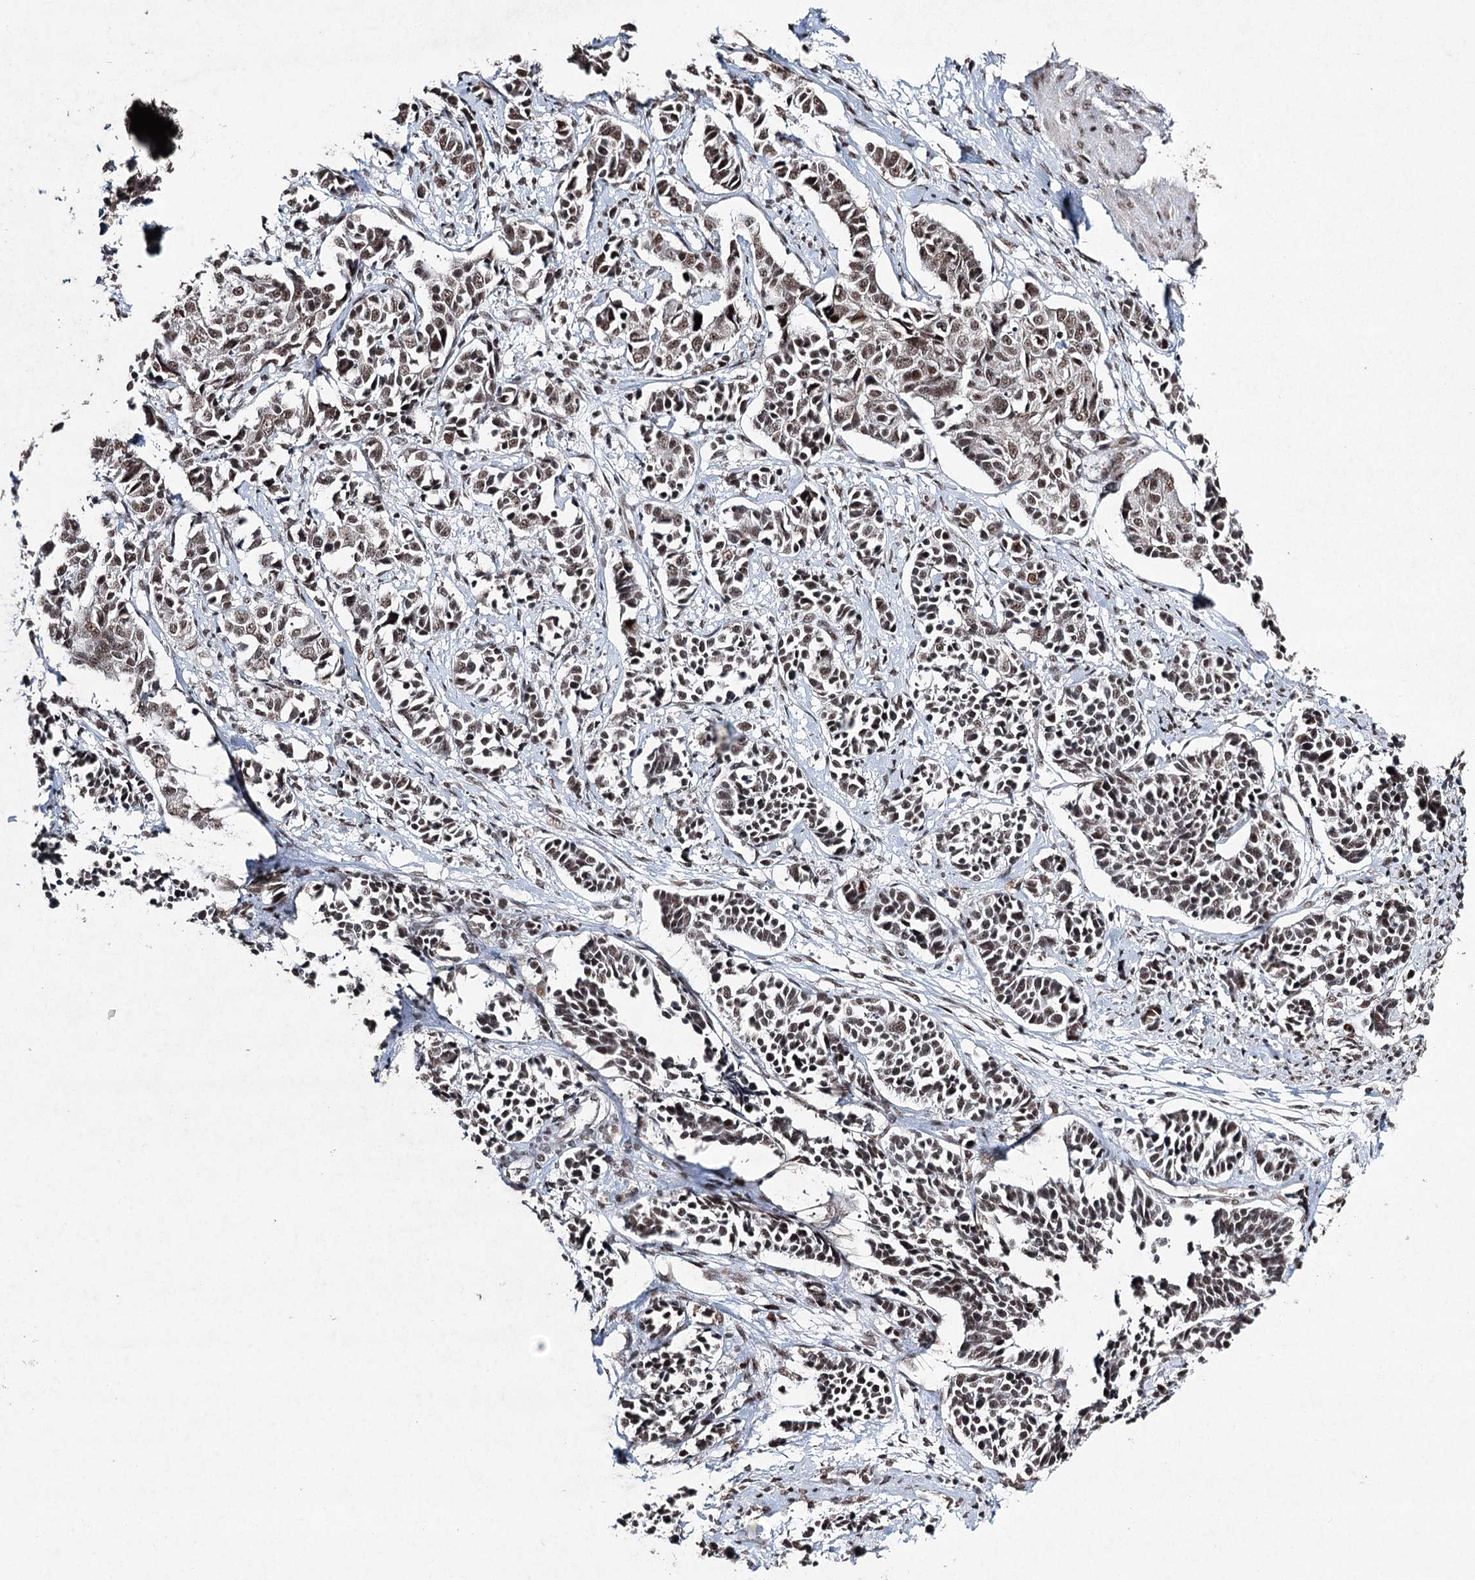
{"staining": {"intensity": "moderate", "quantity": ">75%", "location": "nuclear"}, "tissue": "cervical cancer", "cell_type": "Tumor cells", "image_type": "cancer", "snomed": [{"axis": "morphology", "description": "Normal tissue, NOS"}, {"axis": "morphology", "description": "Squamous cell carcinoma, NOS"}, {"axis": "topography", "description": "Cervix"}], "caption": "Immunohistochemistry (IHC) of human cervical squamous cell carcinoma reveals medium levels of moderate nuclear positivity in about >75% of tumor cells.", "gene": "PDCD4", "patient": {"sex": "female", "age": 35}}